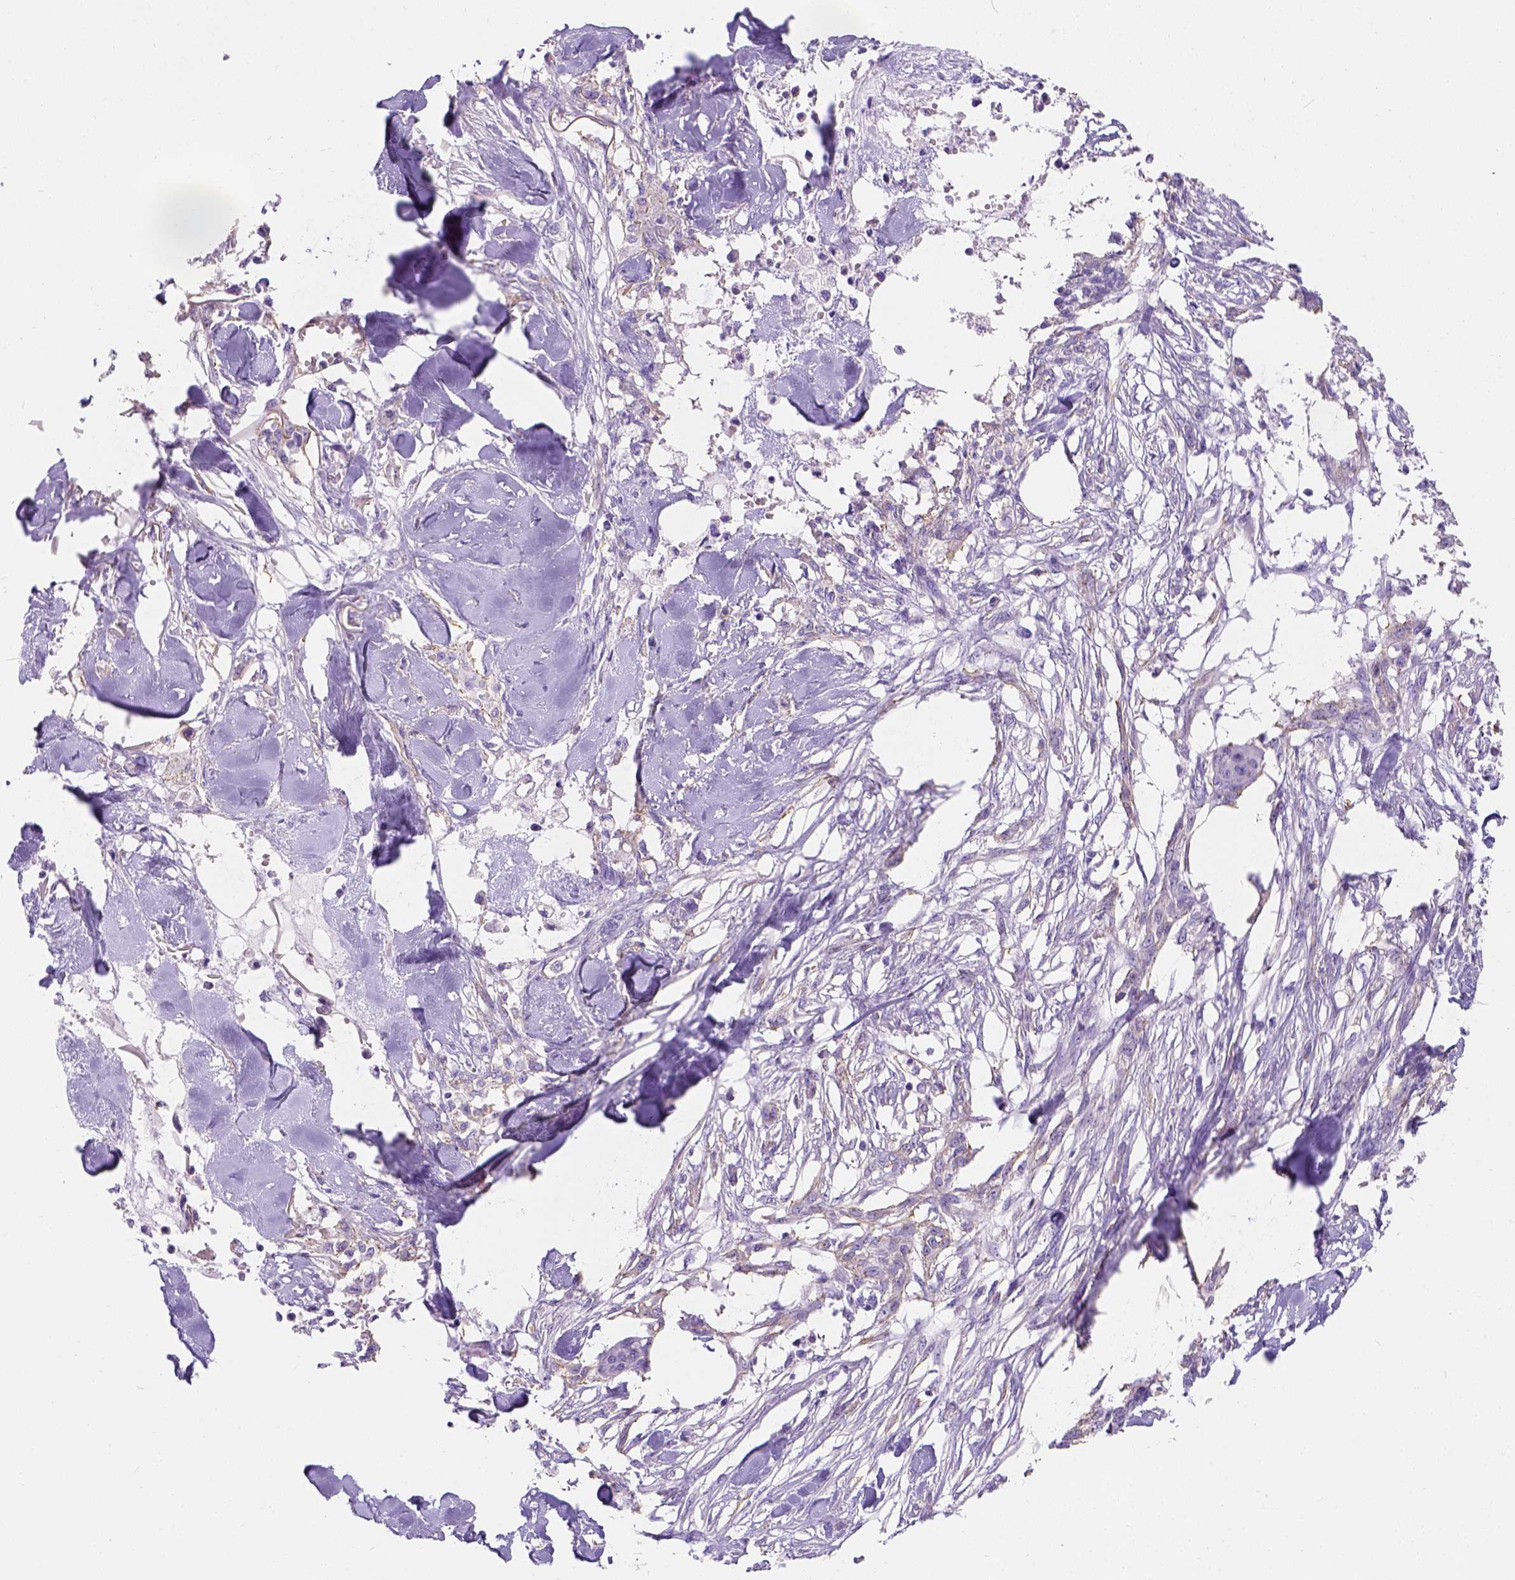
{"staining": {"intensity": "negative", "quantity": "none", "location": "none"}, "tissue": "skin cancer", "cell_type": "Tumor cells", "image_type": "cancer", "snomed": [{"axis": "morphology", "description": "Squamous cell carcinoma, NOS"}, {"axis": "topography", "description": "Skin"}], "caption": "Immunohistochemical staining of squamous cell carcinoma (skin) exhibits no significant staining in tumor cells.", "gene": "PHF7", "patient": {"sex": "female", "age": 59}}